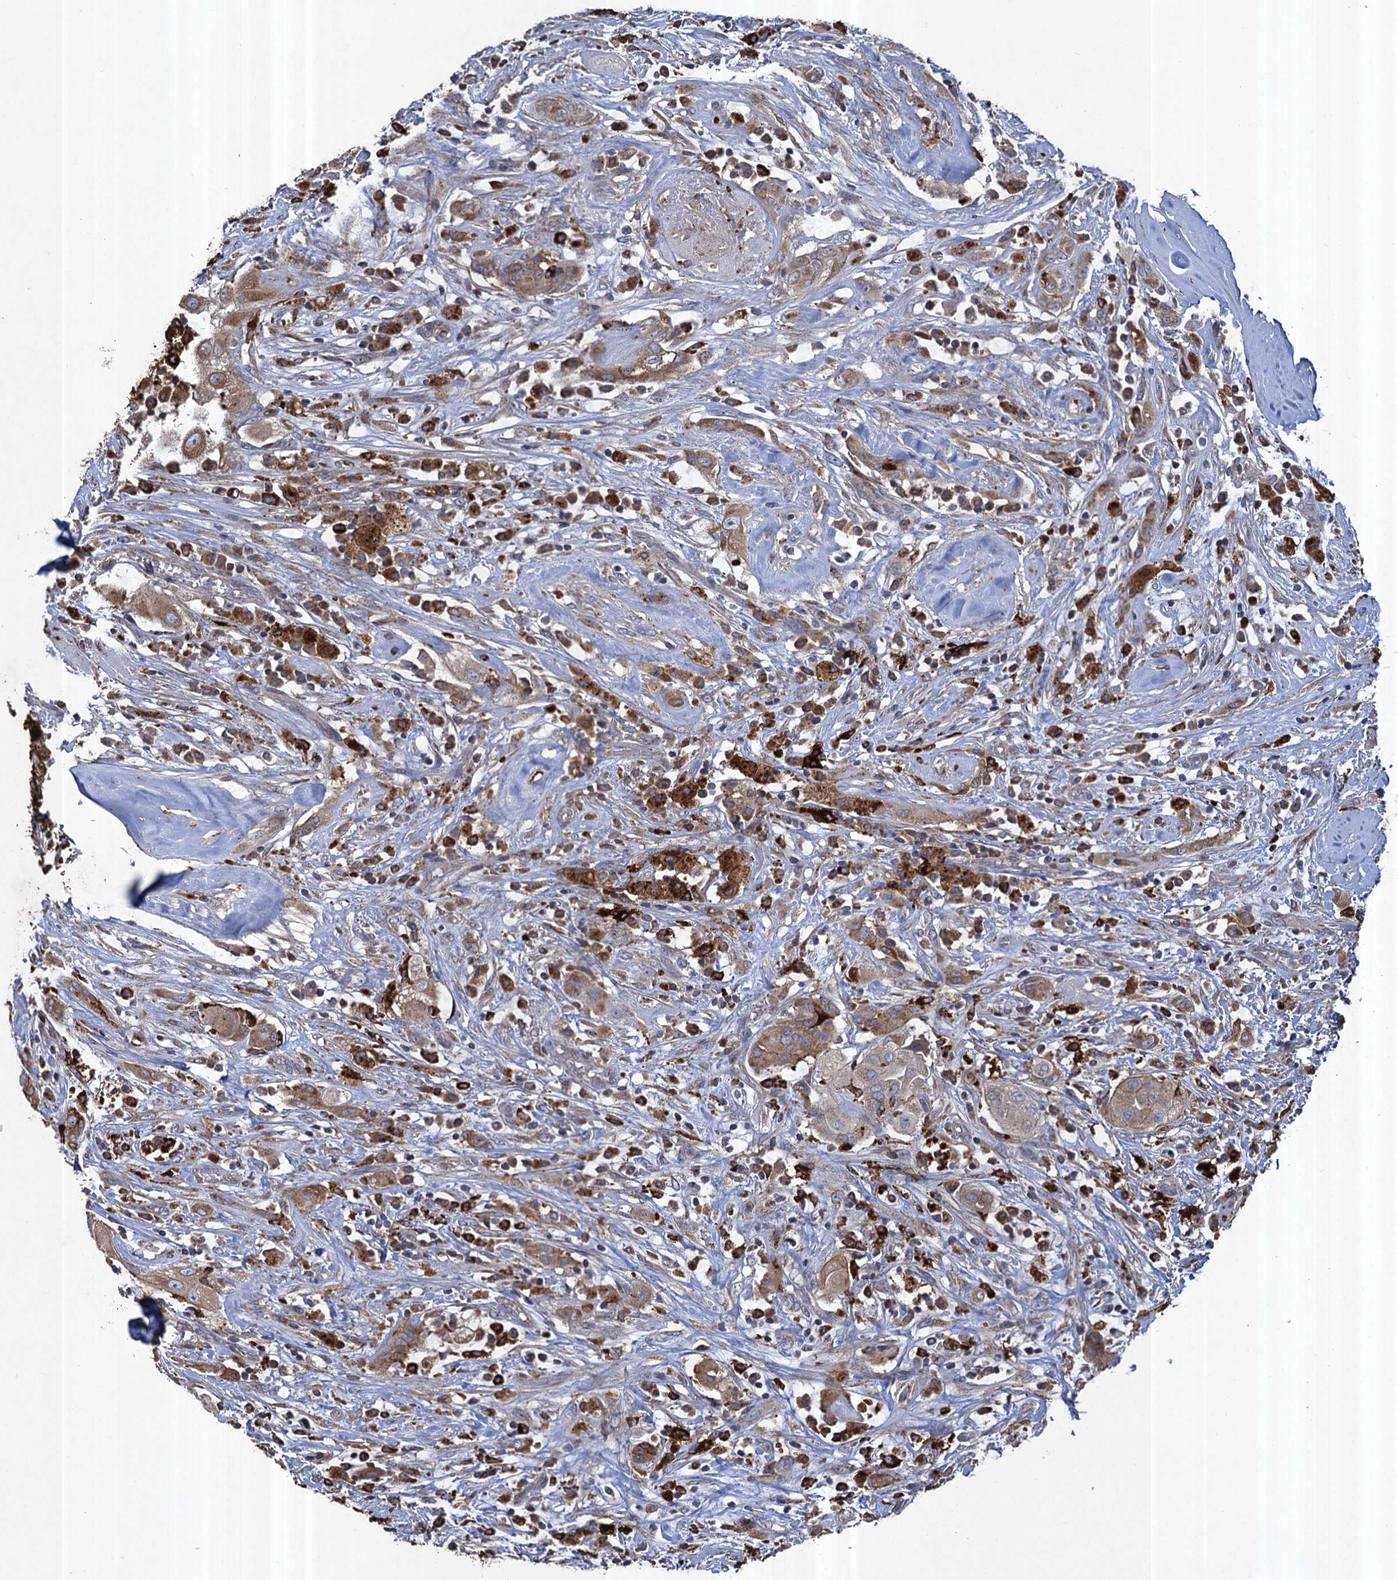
{"staining": {"intensity": "moderate", "quantity": ">75%", "location": "cytoplasmic/membranous"}, "tissue": "thyroid cancer", "cell_type": "Tumor cells", "image_type": "cancer", "snomed": [{"axis": "morphology", "description": "Papillary adenocarcinoma, NOS"}, {"axis": "topography", "description": "Thyroid gland"}], "caption": "An immunohistochemistry (IHC) micrograph of neoplastic tissue is shown. Protein staining in brown shows moderate cytoplasmic/membranous positivity in papillary adenocarcinoma (thyroid) within tumor cells.", "gene": "TXNDC11", "patient": {"sex": "female", "age": 59}}